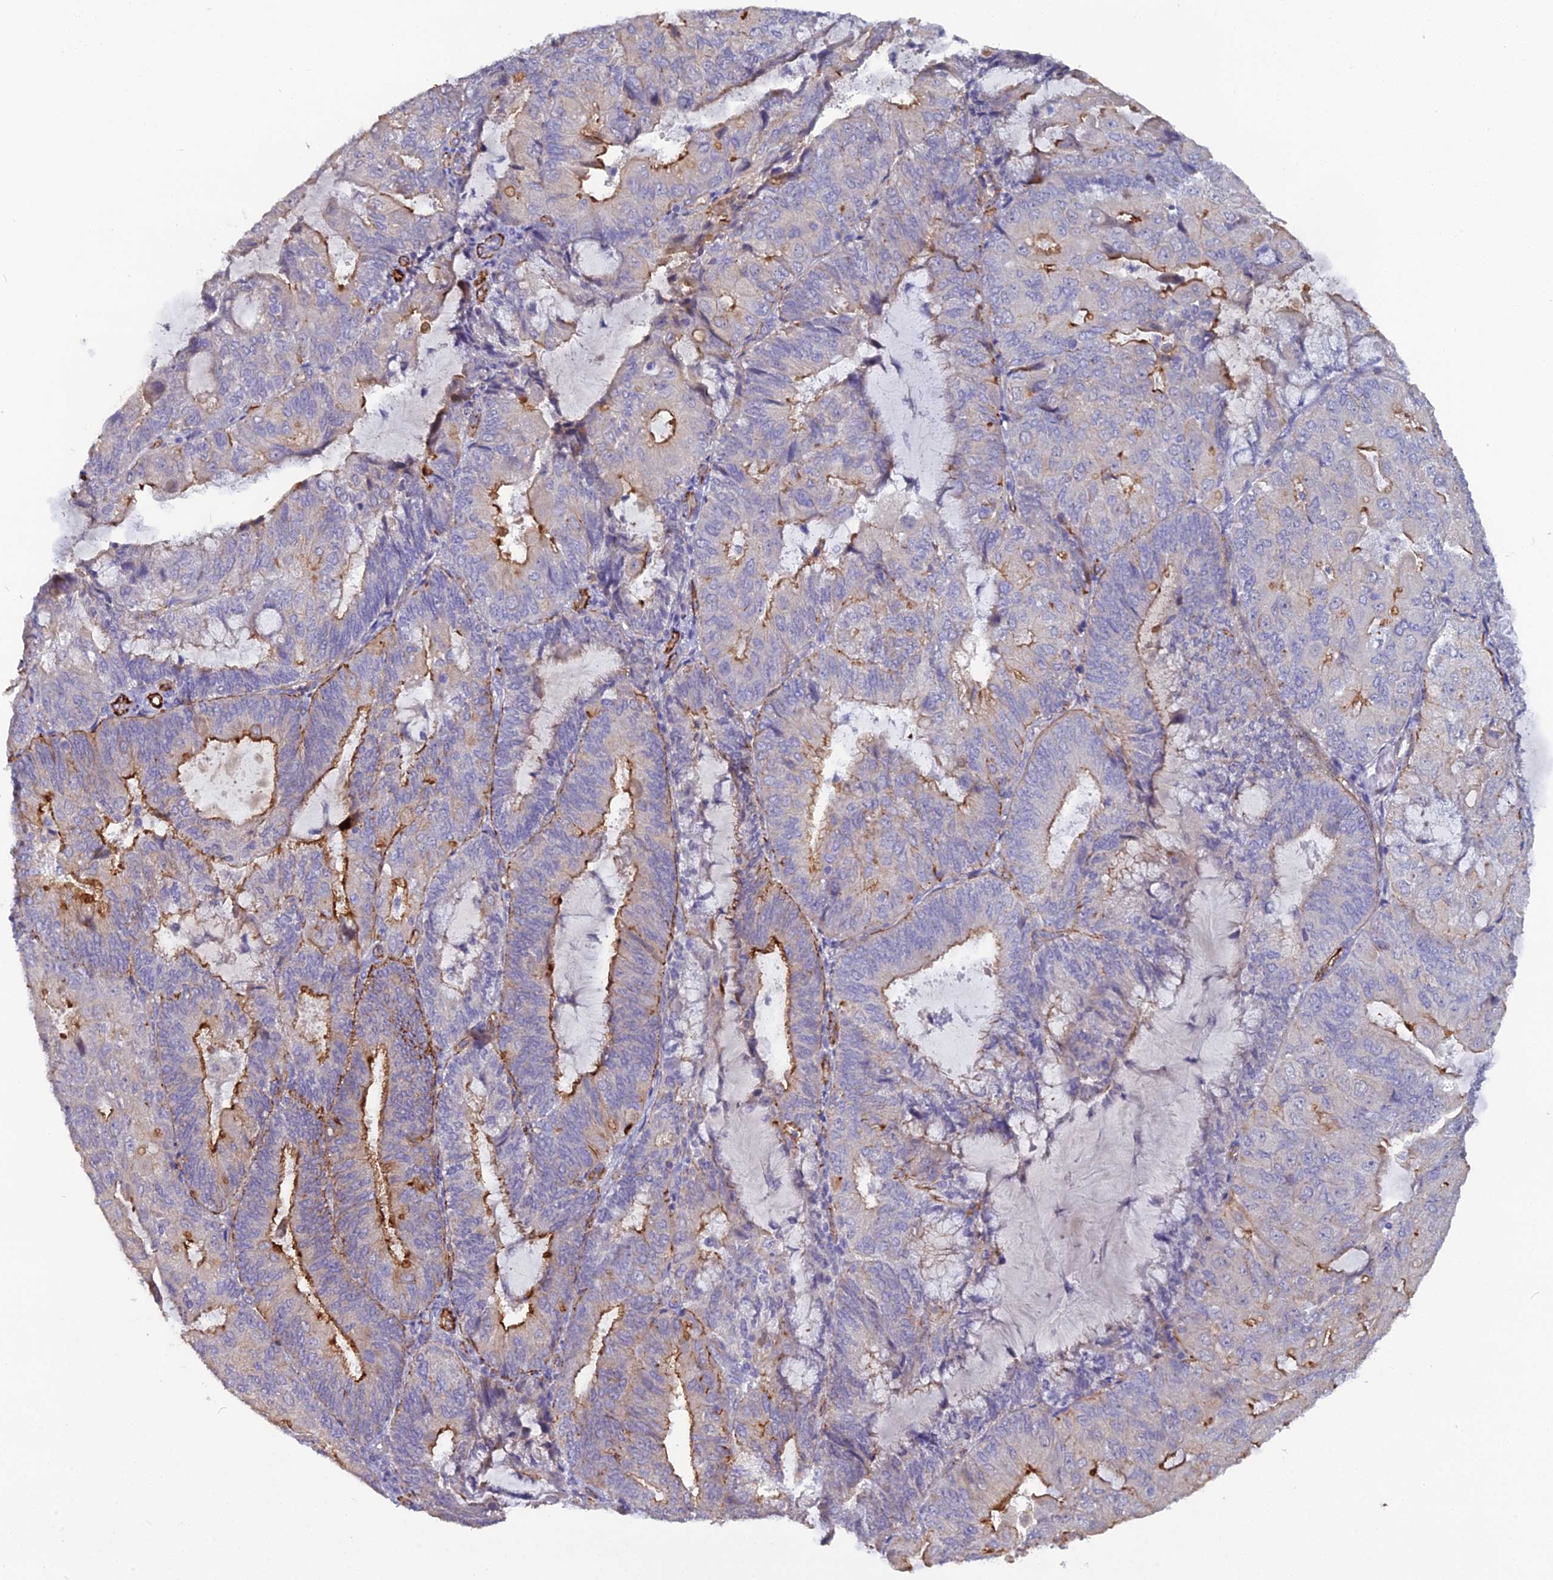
{"staining": {"intensity": "moderate", "quantity": "25%-75%", "location": "cytoplasmic/membranous"}, "tissue": "endometrial cancer", "cell_type": "Tumor cells", "image_type": "cancer", "snomed": [{"axis": "morphology", "description": "Adenocarcinoma, NOS"}, {"axis": "topography", "description": "Endometrium"}], "caption": "Adenocarcinoma (endometrial) stained with a brown dye demonstrates moderate cytoplasmic/membranous positive expression in about 25%-75% of tumor cells.", "gene": "CFAP47", "patient": {"sex": "female", "age": 81}}